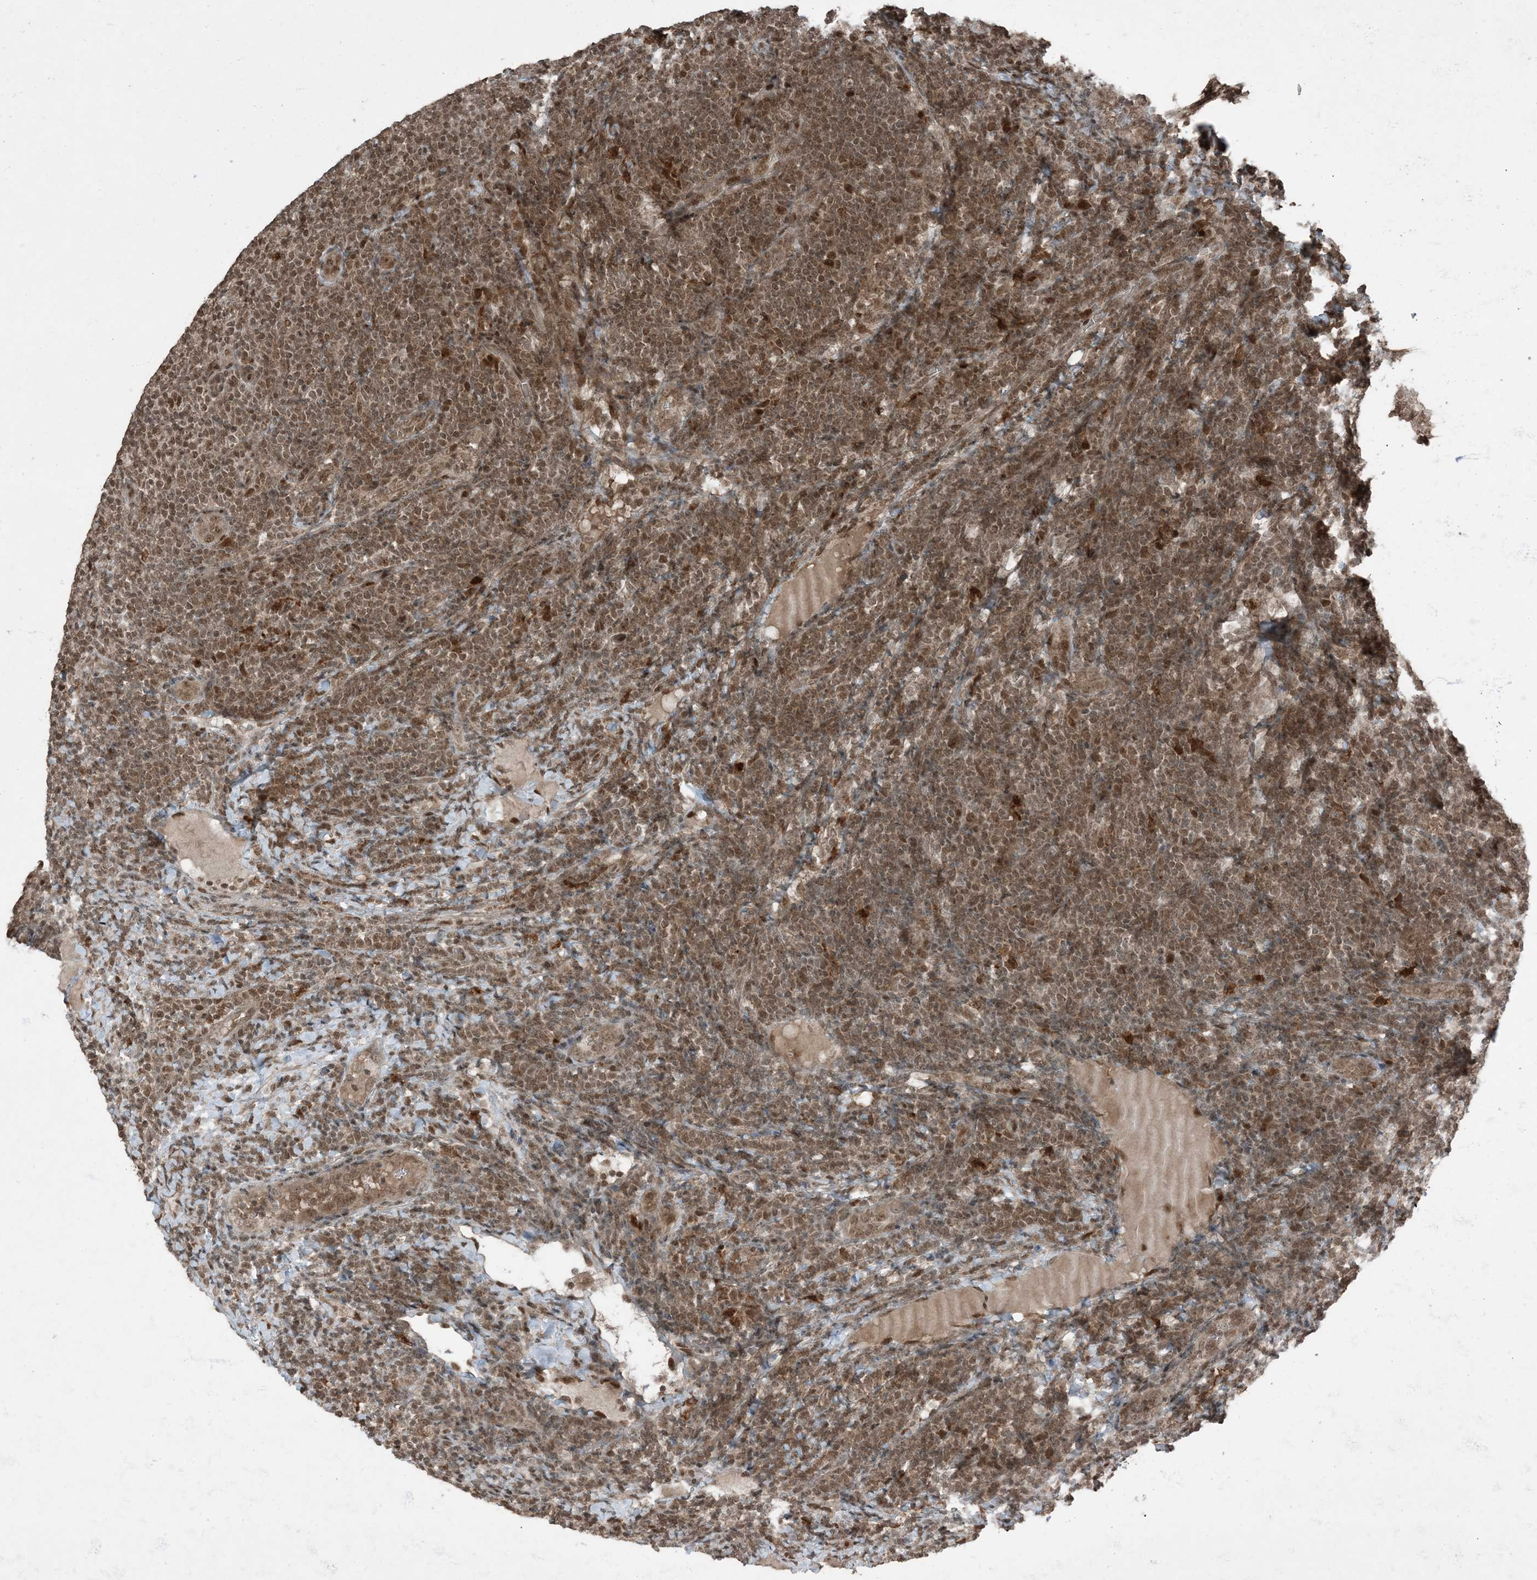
{"staining": {"intensity": "moderate", "quantity": ">75%", "location": "nuclear"}, "tissue": "lymphoma", "cell_type": "Tumor cells", "image_type": "cancer", "snomed": [{"axis": "morphology", "description": "Malignant lymphoma, non-Hodgkin's type, Low grade"}, {"axis": "topography", "description": "Lymph node"}], "caption": "Lymphoma stained with a brown dye shows moderate nuclear positive expression in approximately >75% of tumor cells.", "gene": "TRAPPC12", "patient": {"sex": "male", "age": 66}}